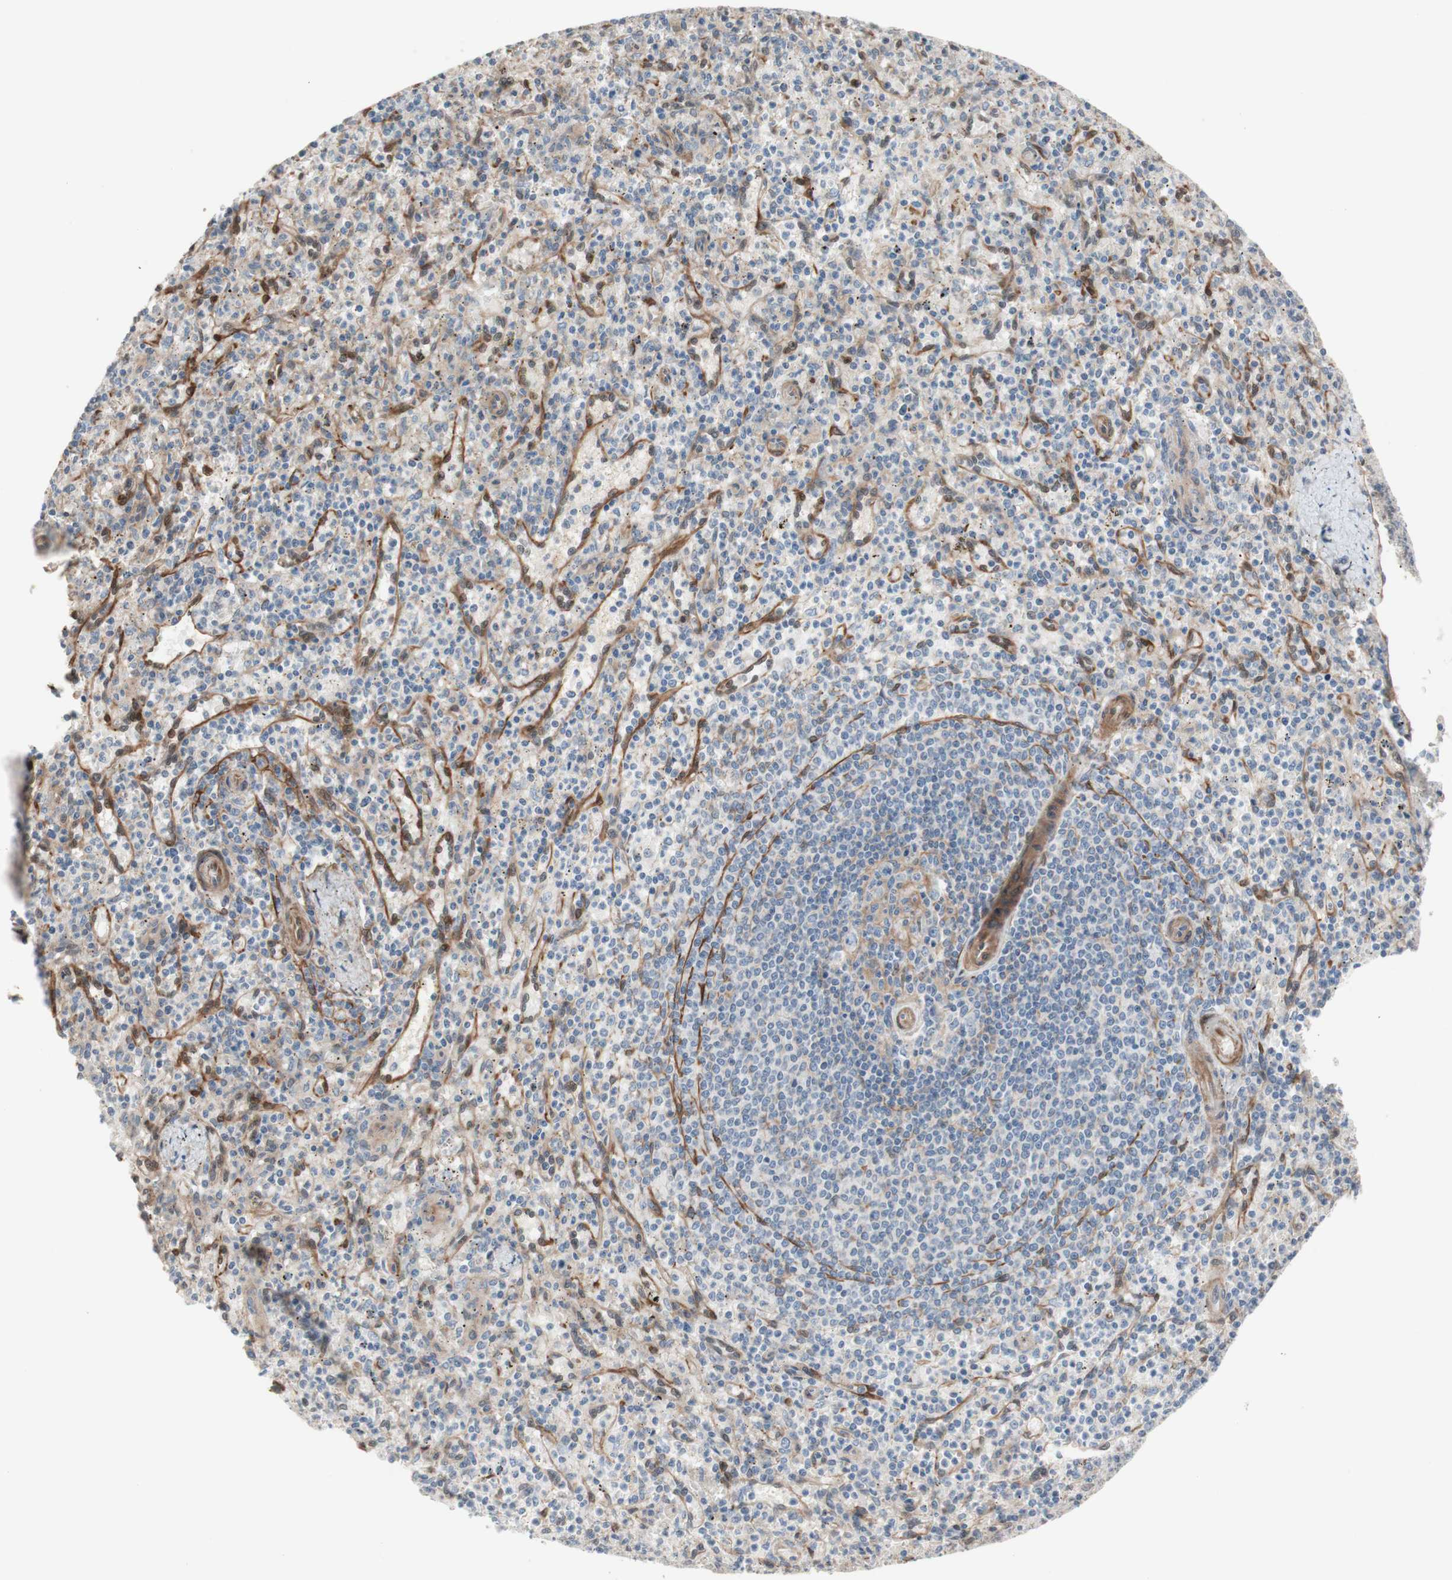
{"staining": {"intensity": "weak", "quantity": ">75%", "location": "cytoplasmic/membranous"}, "tissue": "spleen", "cell_type": "Cells in red pulp", "image_type": "normal", "snomed": [{"axis": "morphology", "description": "Normal tissue, NOS"}, {"axis": "topography", "description": "Spleen"}], "caption": "Immunohistochemical staining of normal spleen shows low levels of weak cytoplasmic/membranous positivity in approximately >75% of cells in red pulp. (Brightfield microscopy of DAB IHC at high magnification).", "gene": "CNN3", "patient": {"sex": "male", "age": 72}}